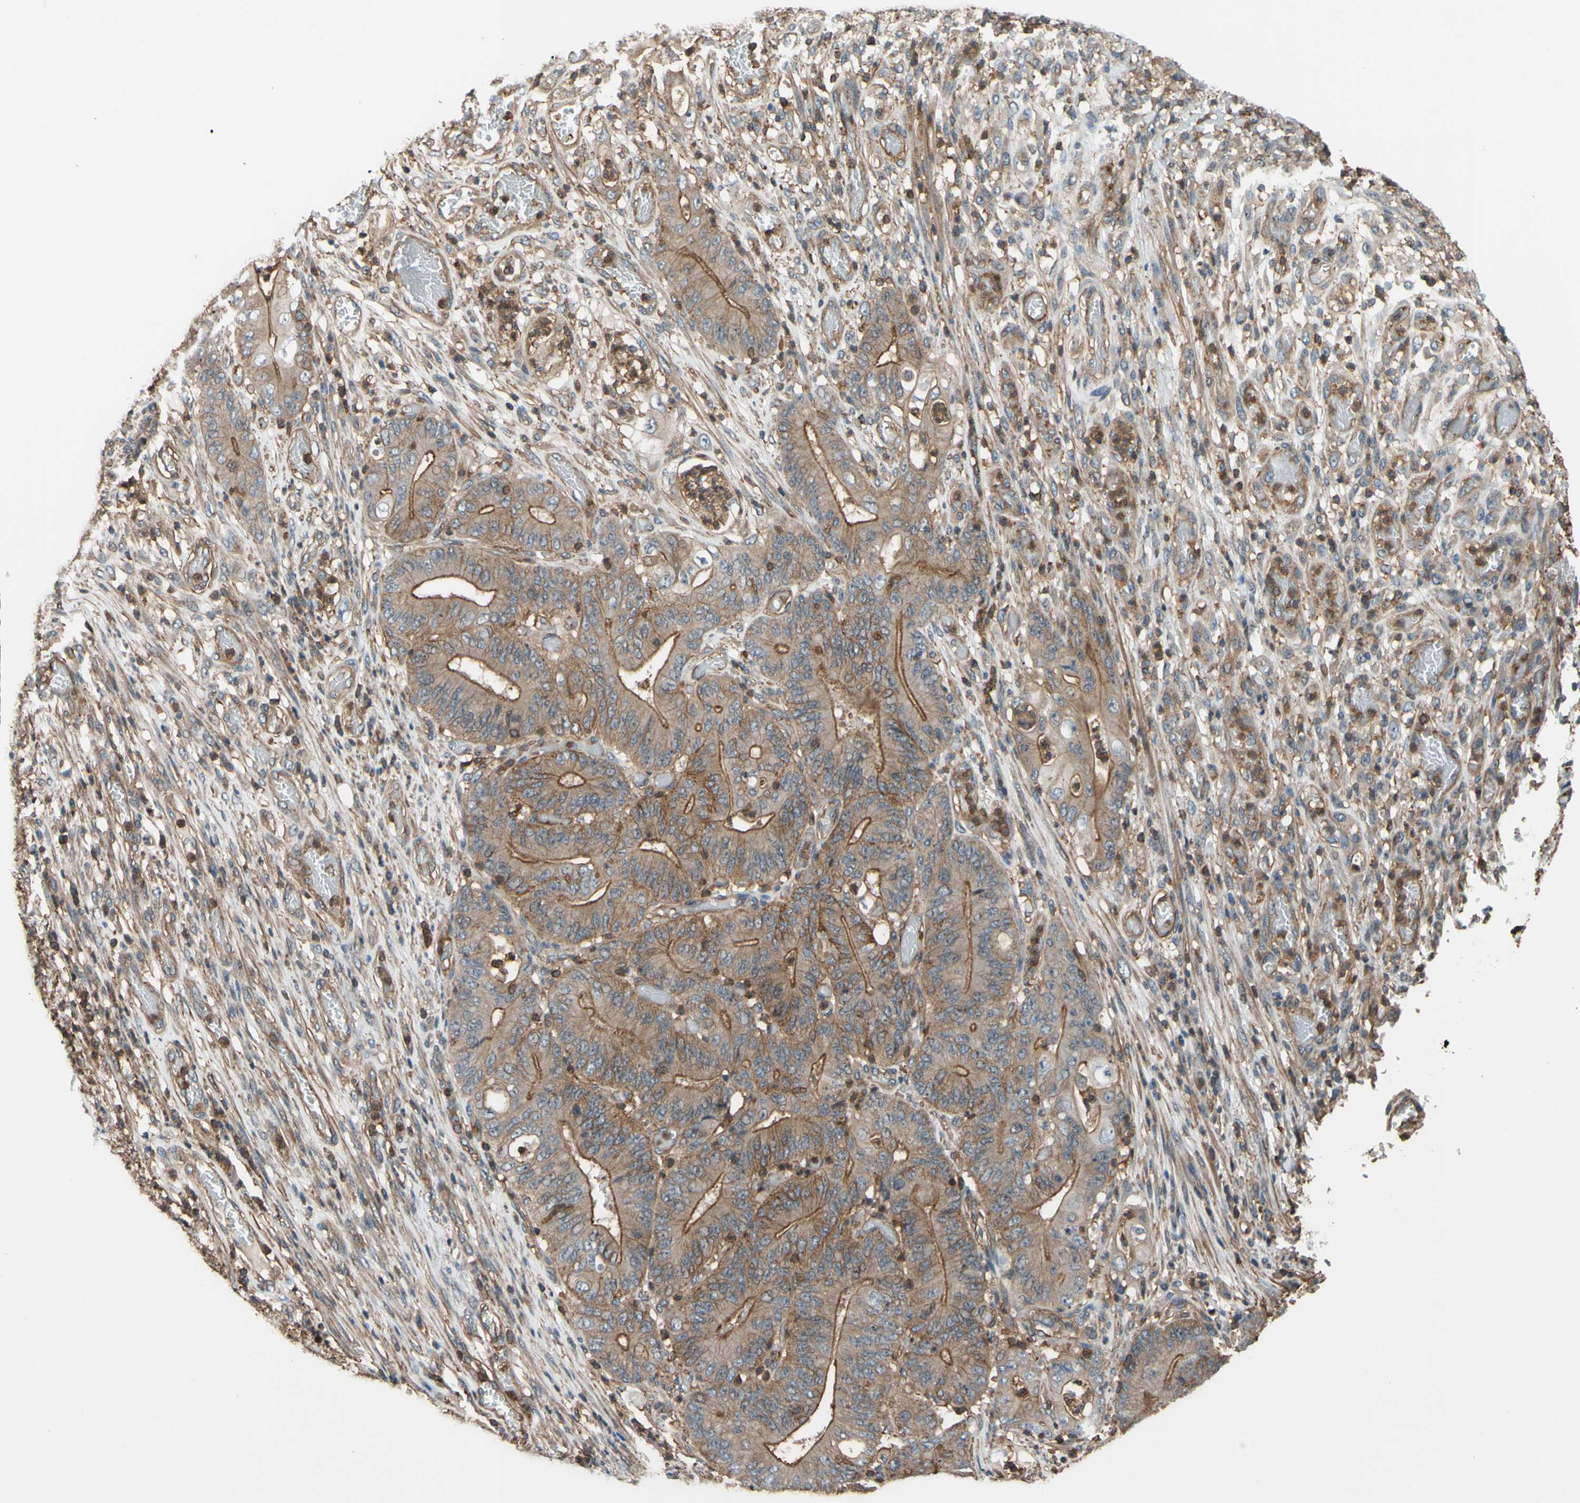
{"staining": {"intensity": "moderate", "quantity": ">75%", "location": "cytoplasmic/membranous"}, "tissue": "stomach cancer", "cell_type": "Tumor cells", "image_type": "cancer", "snomed": [{"axis": "morphology", "description": "Adenocarcinoma, NOS"}, {"axis": "topography", "description": "Stomach"}], "caption": "The histopathology image exhibits immunohistochemical staining of adenocarcinoma (stomach). There is moderate cytoplasmic/membranous expression is present in approximately >75% of tumor cells. The protein of interest is stained brown, and the nuclei are stained in blue (DAB (3,3'-diaminobenzidine) IHC with brightfield microscopy, high magnification).", "gene": "ADD3", "patient": {"sex": "female", "age": 73}}